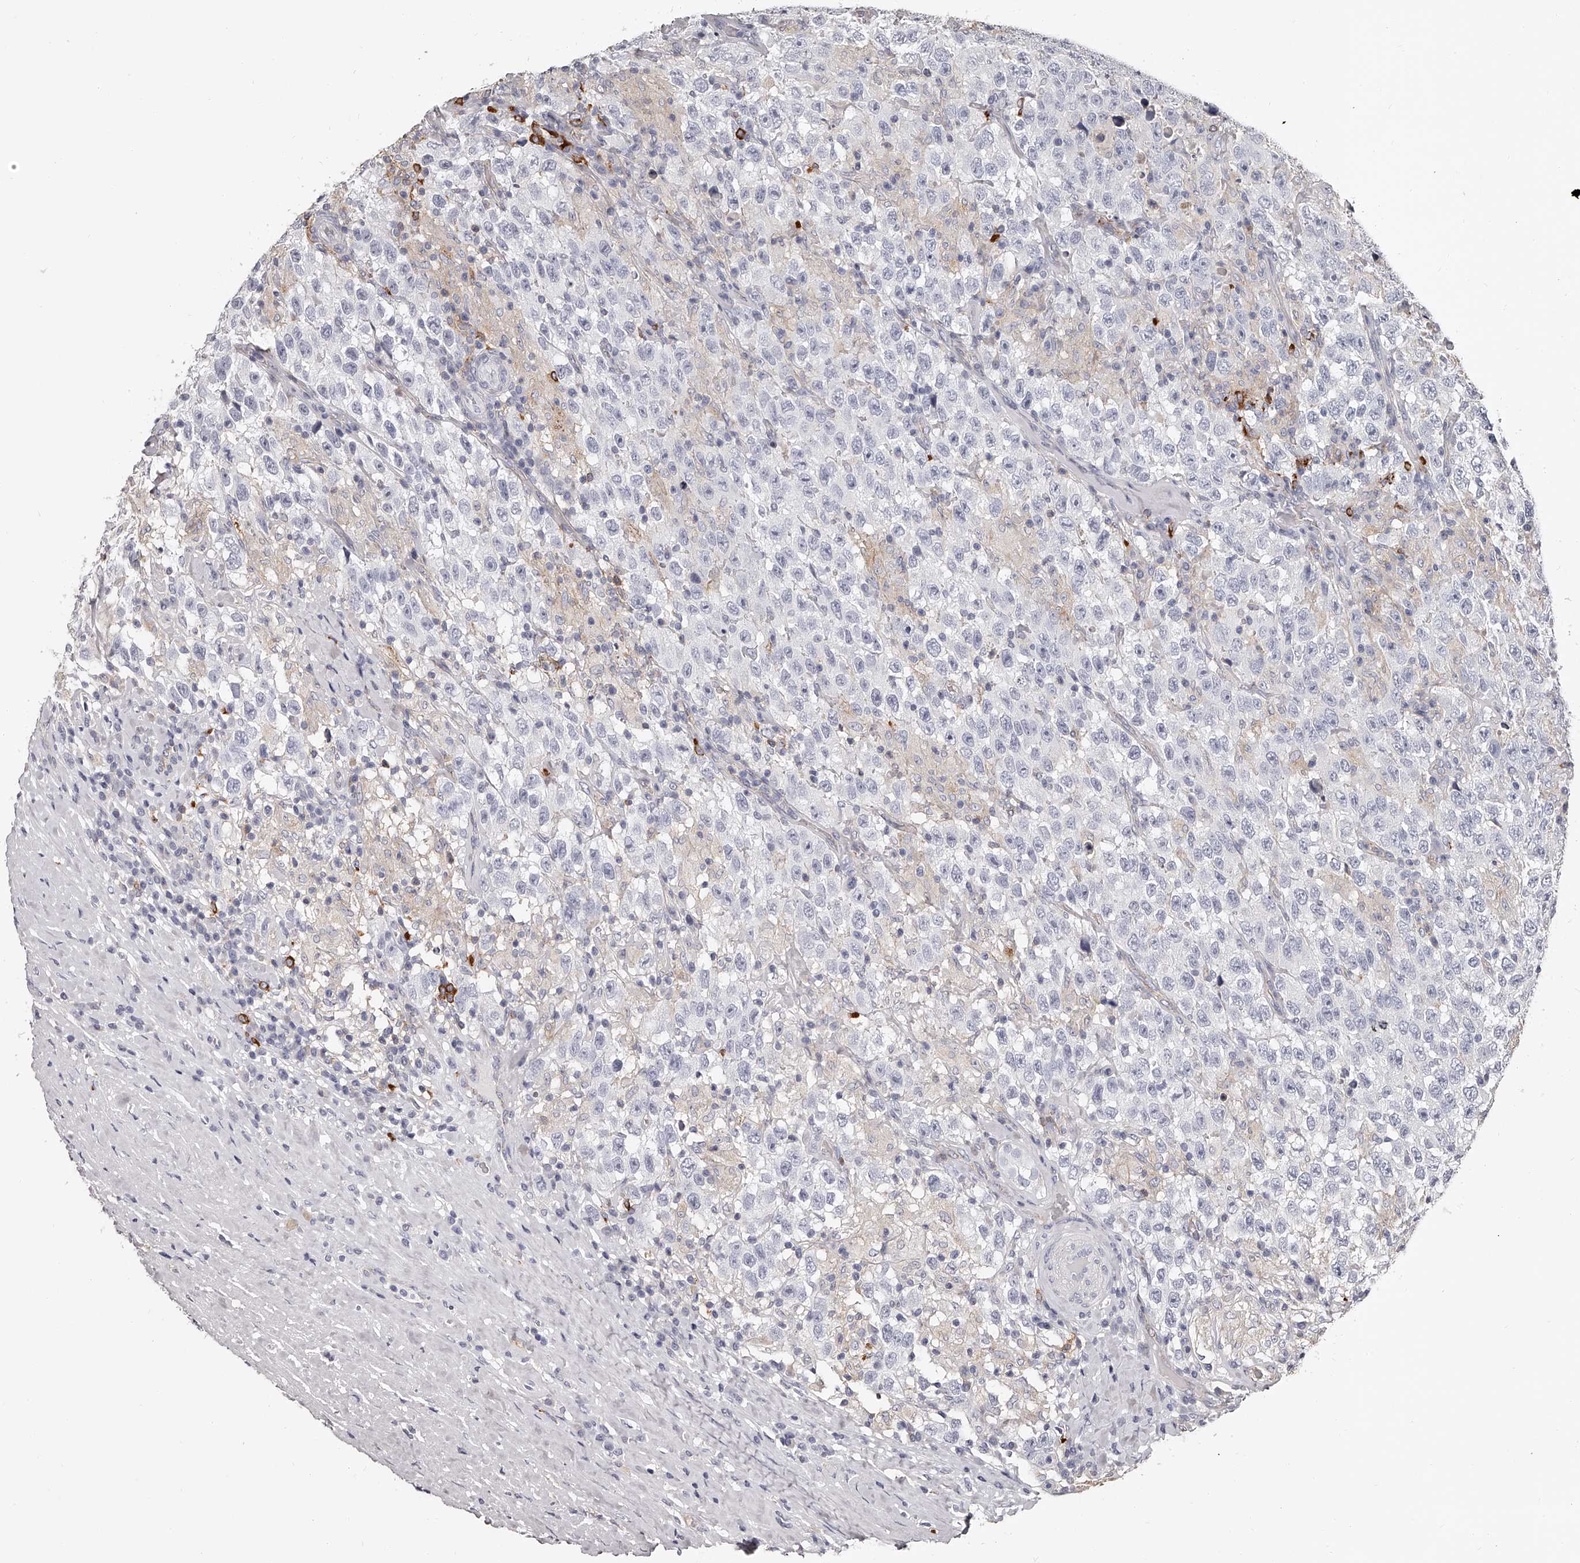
{"staining": {"intensity": "negative", "quantity": "none", "location": "none"}, "tissue": "testis cancer", "cell_type": "Tumor cells", "image_type": "cancer", "snomed": [{"axis": "morphology", "description": "Seminoma, NOS"}, {"axis": "topography", "description": "Testis"}], "caption": "High power microscopy image of an IHC micrograph of testis cancer, revealing no significant expression in tumor cells. Nuclei are stained in blue.", "gene": "PACSIN1", "patient": {"sex": "male", "age": 41}}